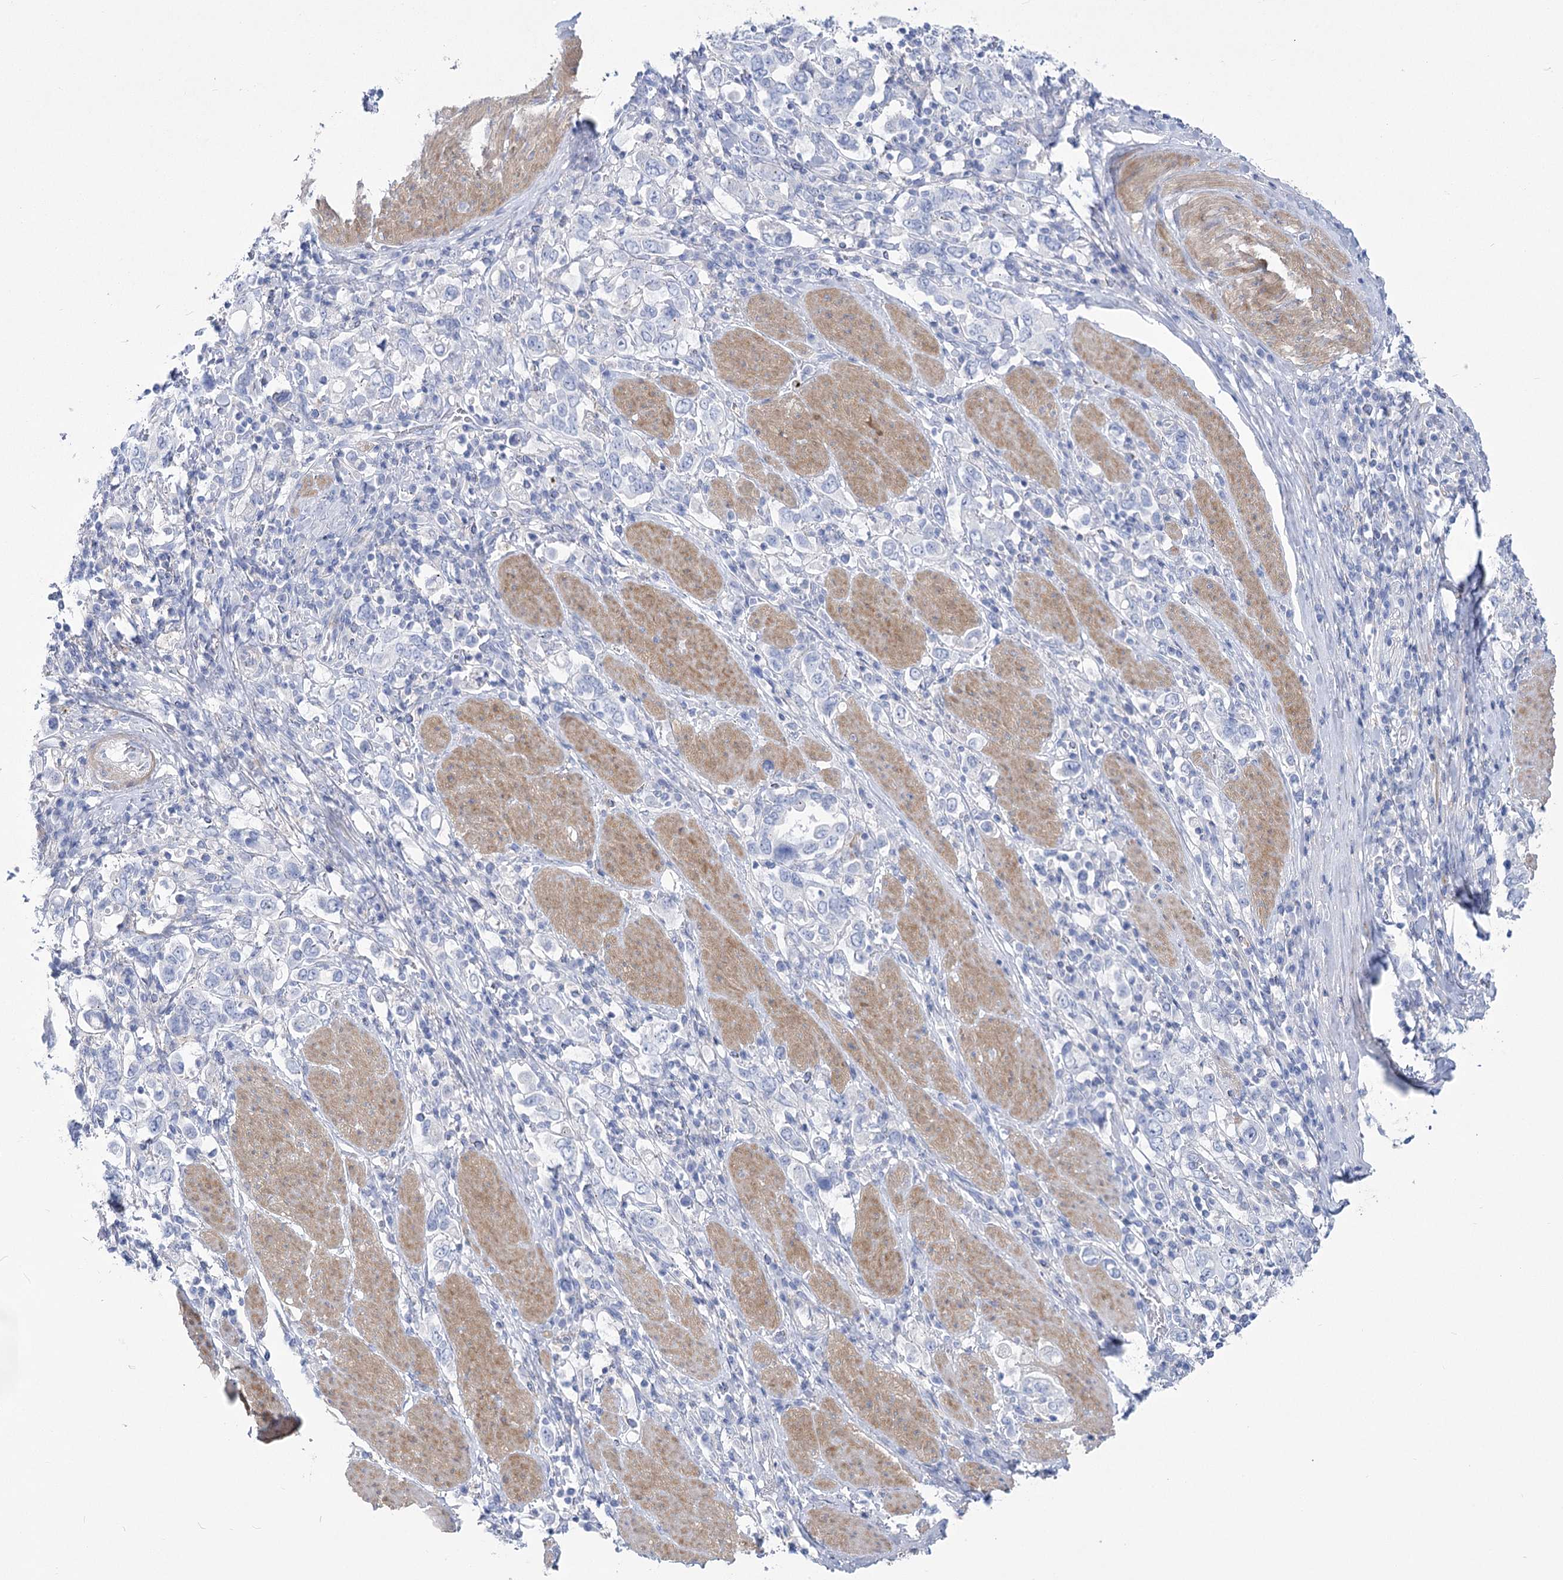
{"staining": {"intensity": "negative", "quantity": "none", "location": "none"}, "tissue": "stomach cancer", "cell_type": "Tumor cells", "image_type": "cancer", "snomed": [{"axis": "morphology", "description": "Adenocarcinoma, NOS"}, {"axis": "topography", "description": "Stomach, upper"}], "caption": "The immunohistochemistry micrograph has no significant expression in tumor cells of stomach adenocarcinoma tissue. (IHC, brightfield microscopy, high magnification).", "gene": "PCDHA1", "patient": {"sex": "male", "age": 62}}